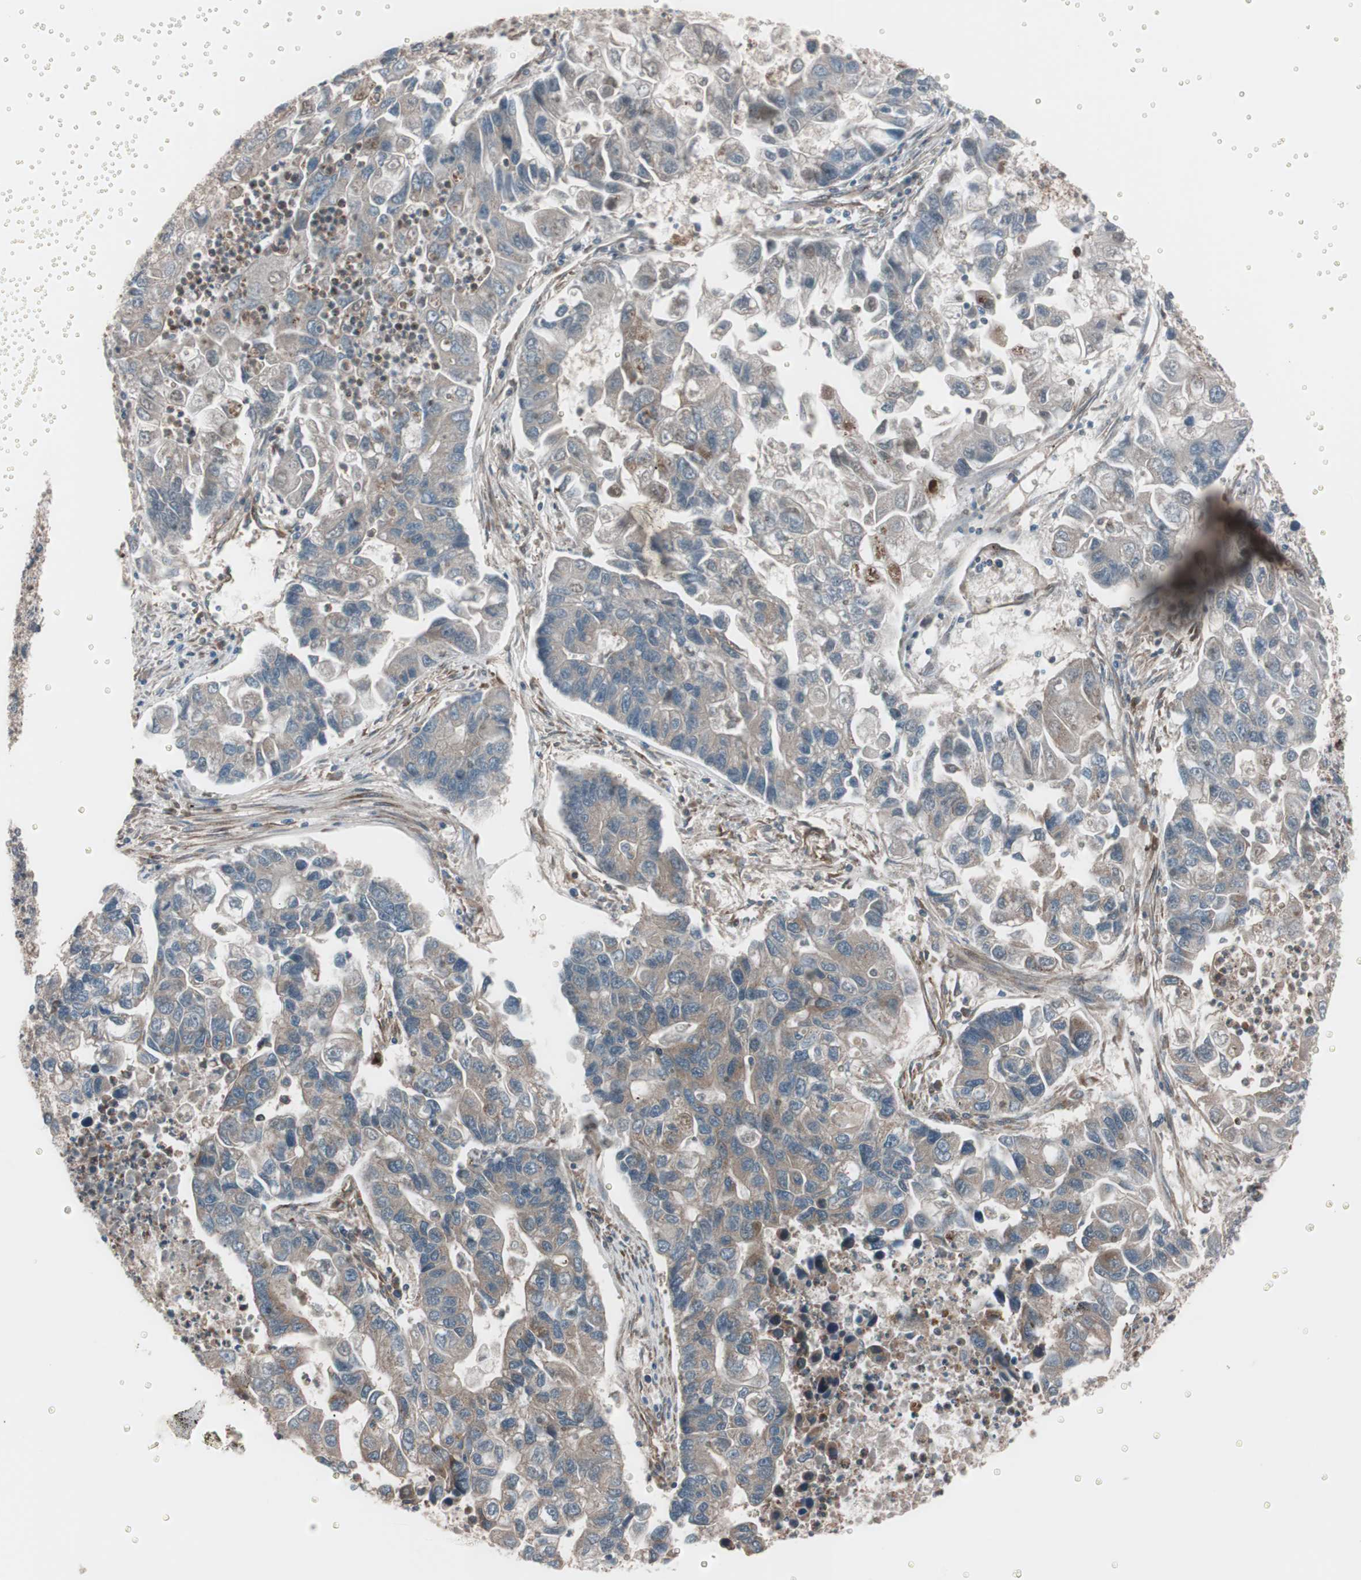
{"staining": {"intensity": "moderate", "quantity": ">75%", "location": "cytoplasmic/membranous"}, "tissue": "lung cancer", "cell_type": "Tumor cells", "image_type": "cancer", "snomed": [{"axis": "morphology", "description": "Adenocarcinoma, NOS"}, {"axis": "topography", "description": "Lung"}], "caption": "This is an image of IHC staining of lung cancer (adenocarcinoma), which shows moderate staining in the cytoplasmic/membranous of tumor cells.", "gene": "SEC31A", "patient": {"sex": "female", "age": 51}}